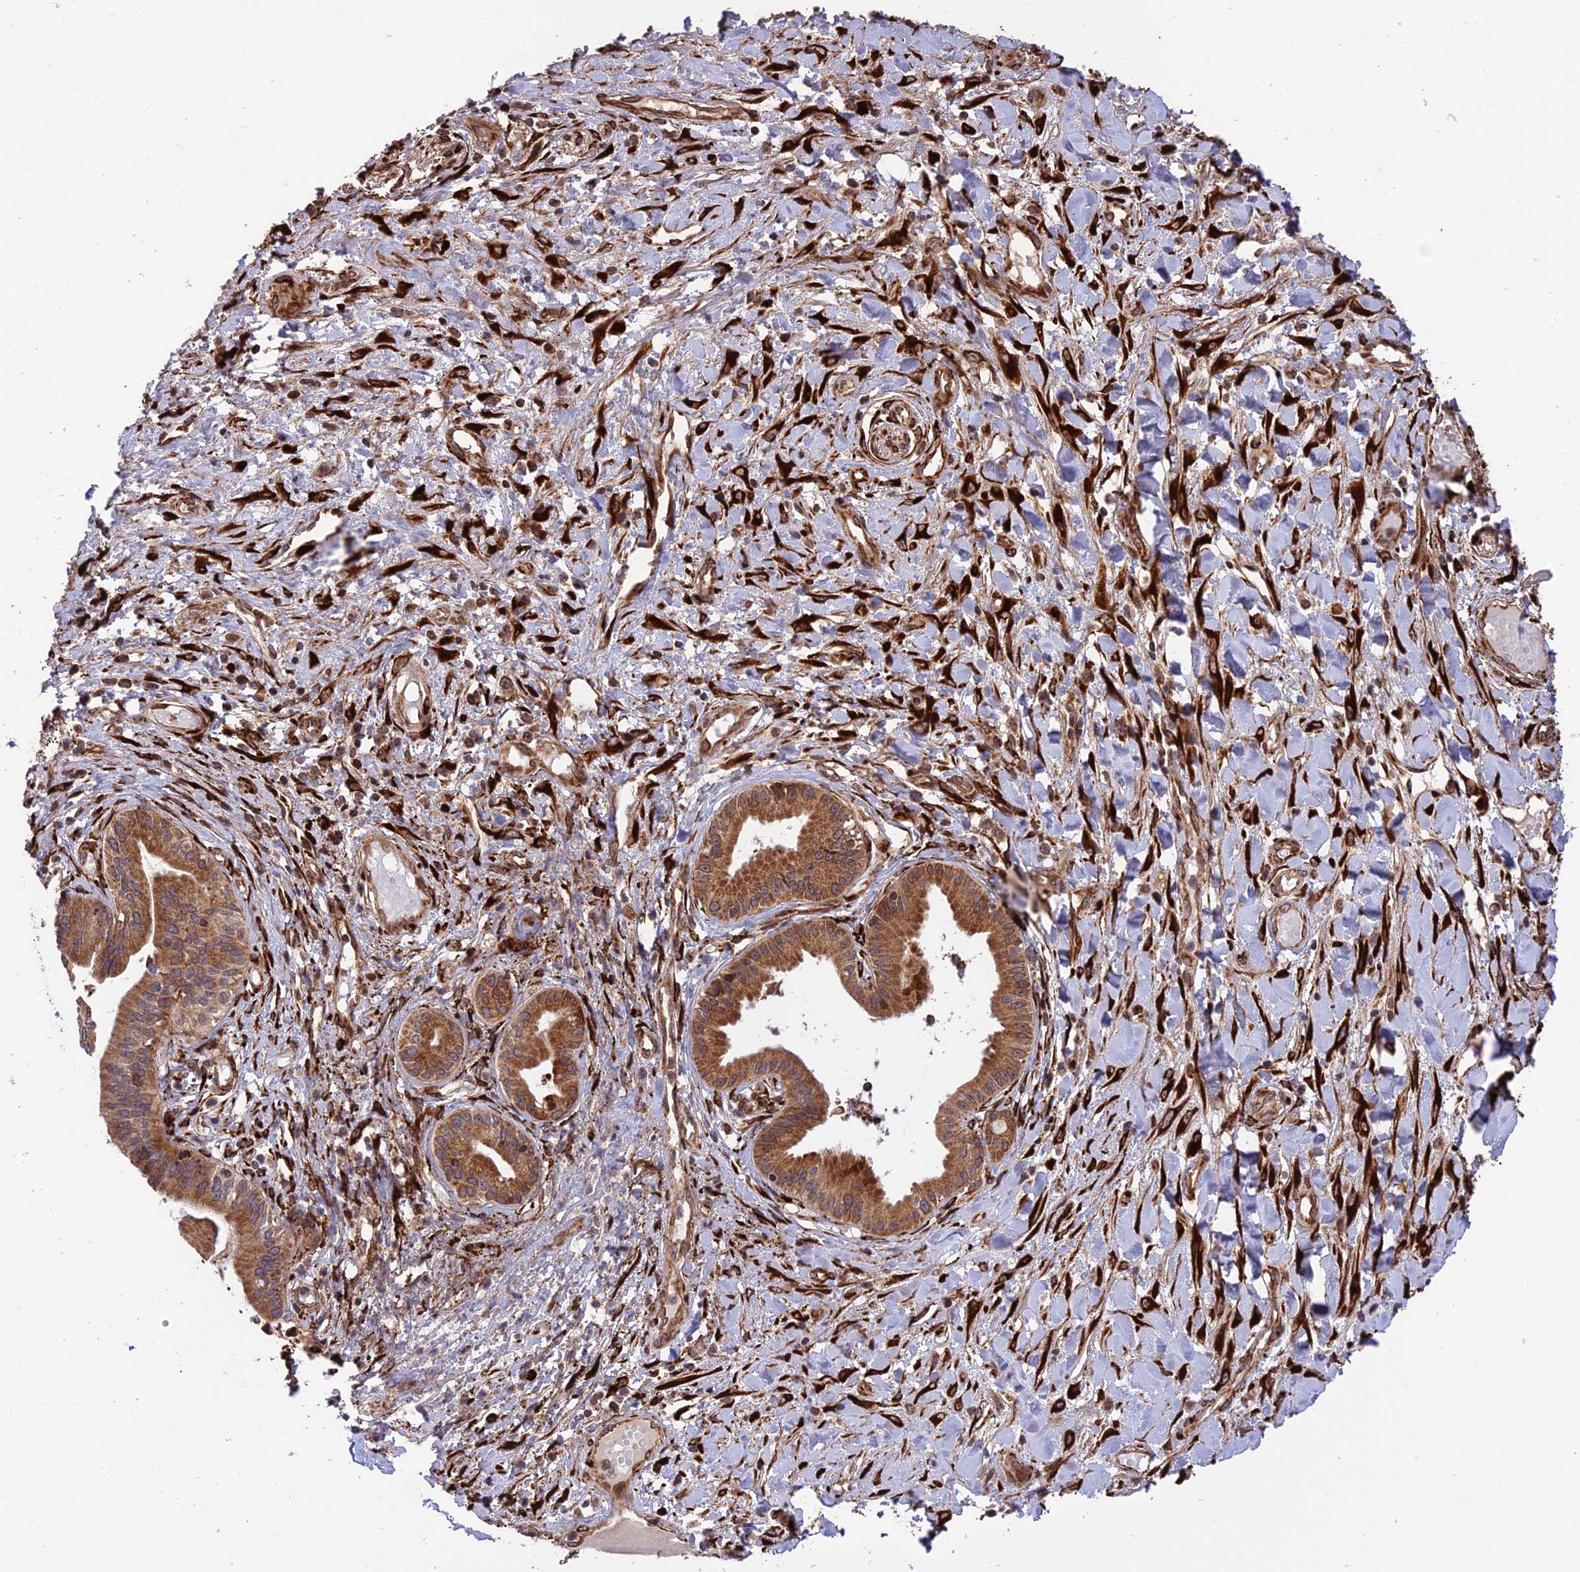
{"staining": {"intensity": "strong", "quantity": ">75%", "location": "cytoplasmic/membranous"}, "tissue": "pancreatic cancer", "cell_type": "Tumor cells", "image_type": "cancer", "snomed": [{"axis": "morphology", "description": "Adenocarcinoma, NOS"}, {"axis": "topography", "description": "Pancreas"}], "caption": "High-magnification brightfield microscopy of pancreatic adenocarcinoma stained with DAB (brown) and counterstained with hematoxylin (blue). tumor cells exhibit strong cytoplasmic/membranous positivity is present in approximately>75% of cells. The protein of interest is stained brown, and the nuclei are stained in blue (DAB (3,3'-diaminobenzidine) IHC with brightfield microscopy, high magnification).", "gene": "CRTAP", "patient": {"sex": "female", "age": 50}}